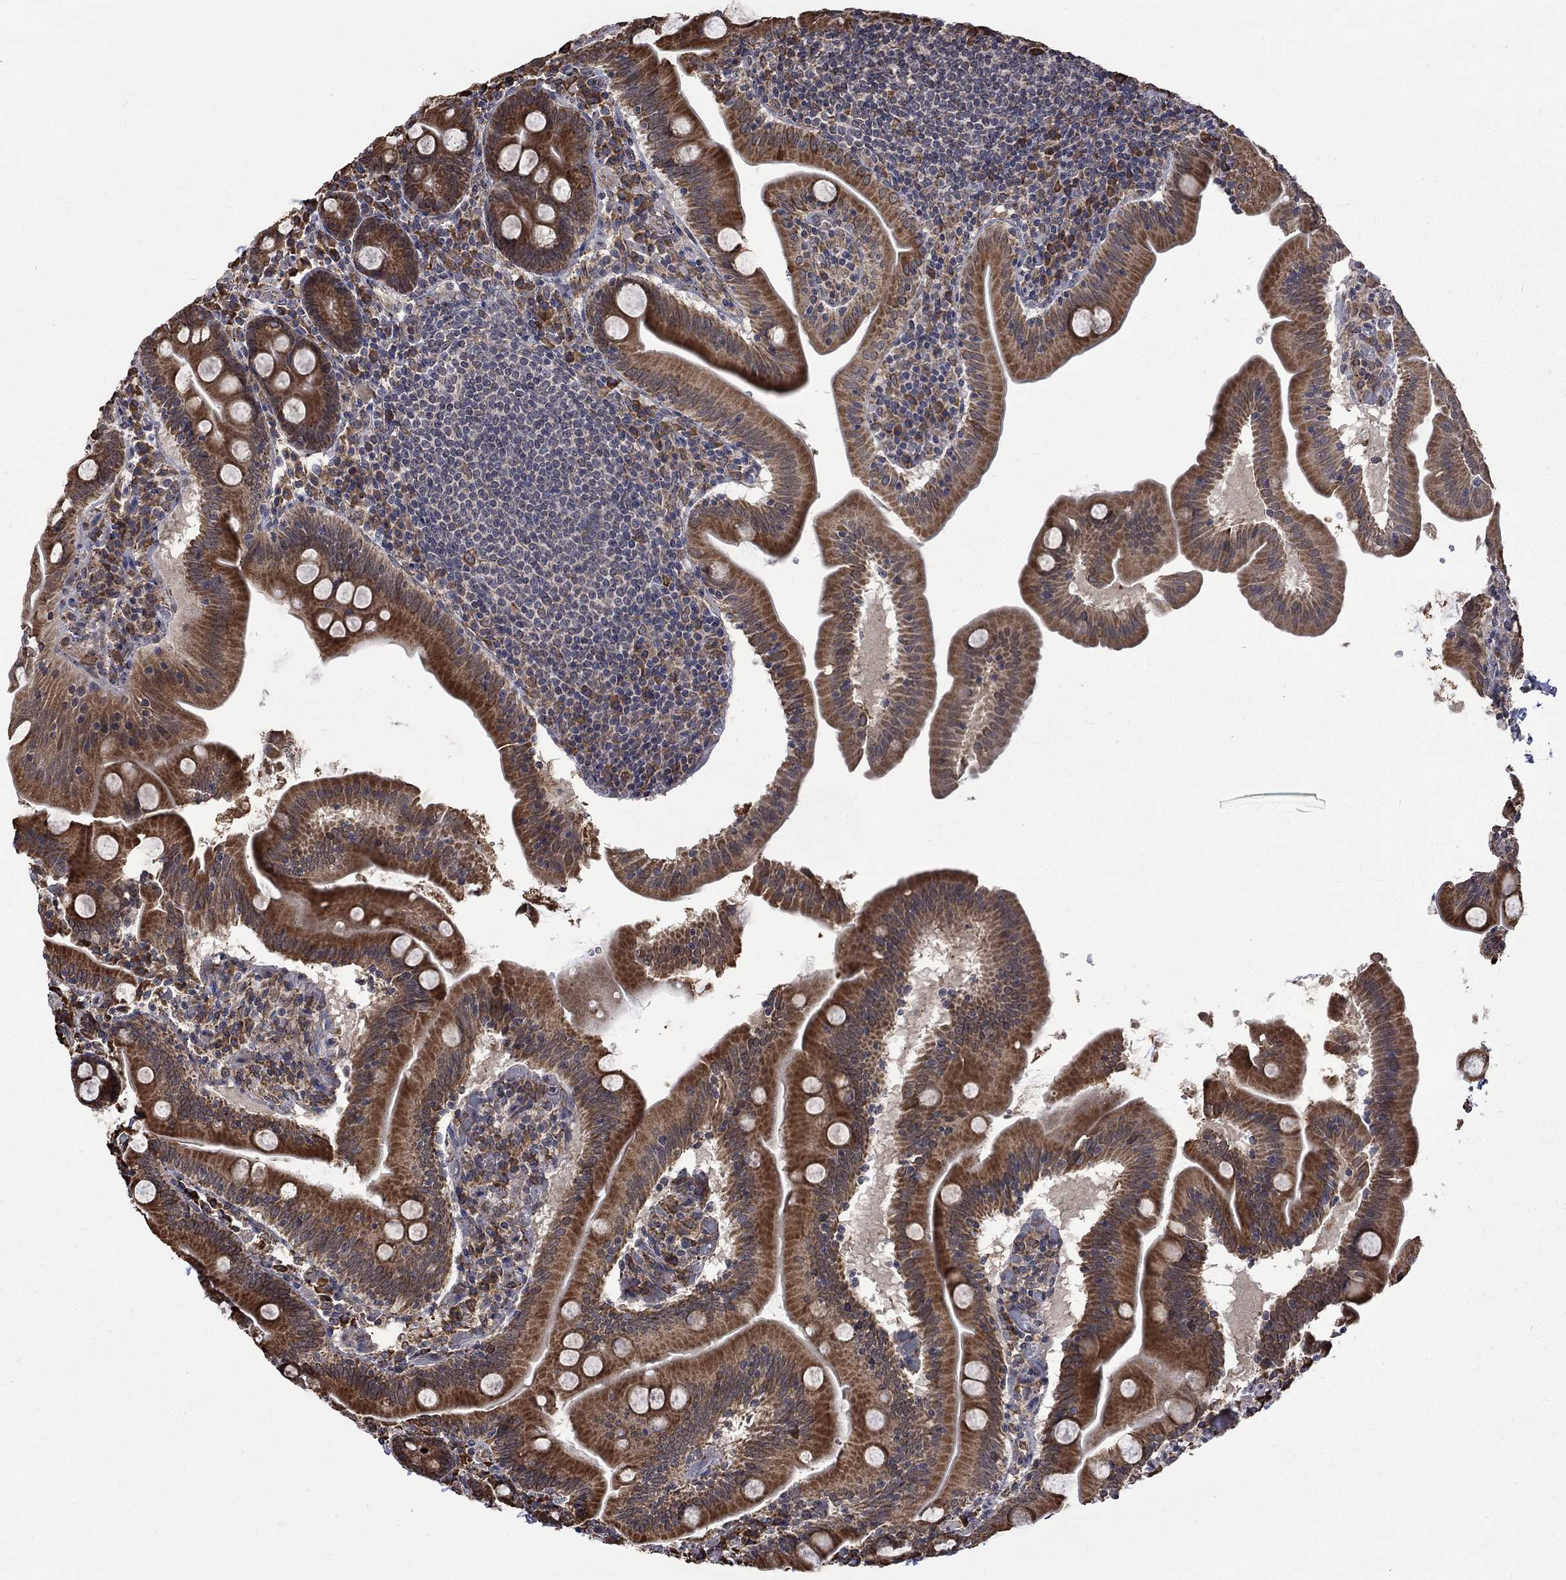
{"staining": {"intensity": "strong", "quantity": ">75%", "location": "cytoplasmic/membranous"}, "tissue": "small intestine", "cell_type": "Glandular cells", "image_type": "normal", "snomed": [{"axis": "morphology", "description": "Normal tissue, NOS"}, {"axis": "topography", "description": "Small intestine"}], "caption": "An immunohistochemistry (IHC) photomicrograph of benign tissue is shown. Protein staining in brown highlights strong cytoplasmic/membranous positivity in small intestine within glandular cells. (IHC, brightfield microscopy, high magnification).", "gene": "ESRRA", "patient": {"sex": "male", "age": 37}}